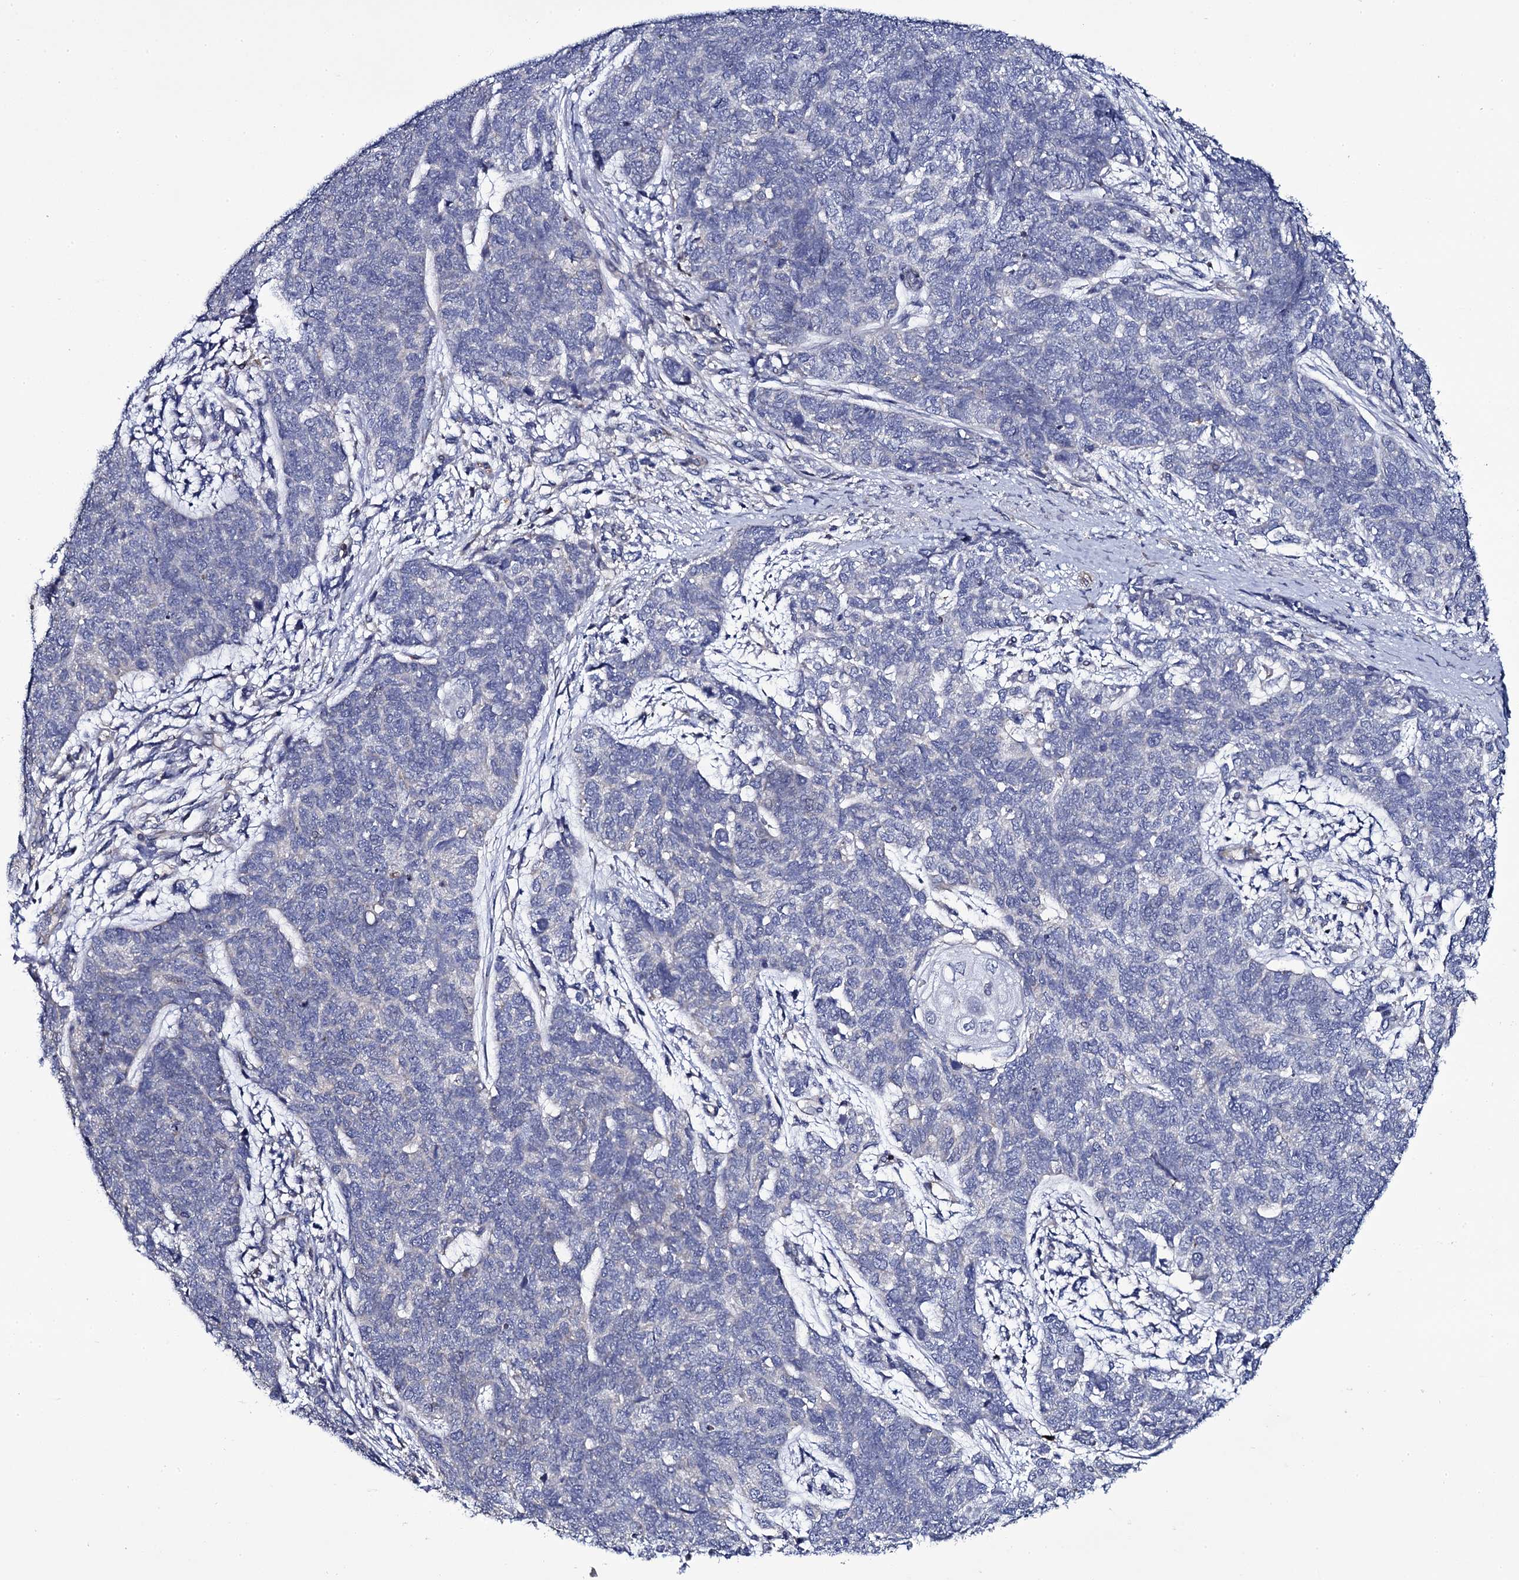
{"staining": {"intensity": "negative", "quantity": "none", "location": "none"}, "tissue": "cervical cancer", "cell_type": "Tumor cells", "image_type": "cancer", "snomed": [{"axis": "morphology", "description": "Squamous cell carcinoma, NOS"}, {"axis": "topography", "description": "Cervix"}], "caption": "Cervical cancer was stained to show a protein in brown. There is no significant positivity in tumor cells. The staining is performed using DAB (3,3'-diaminobenzidine) brown chromogen with nuclei counter-stained in using hematoxylin.", "gene": "TTC23", "patient": {"sex": "female", "age": 63}}